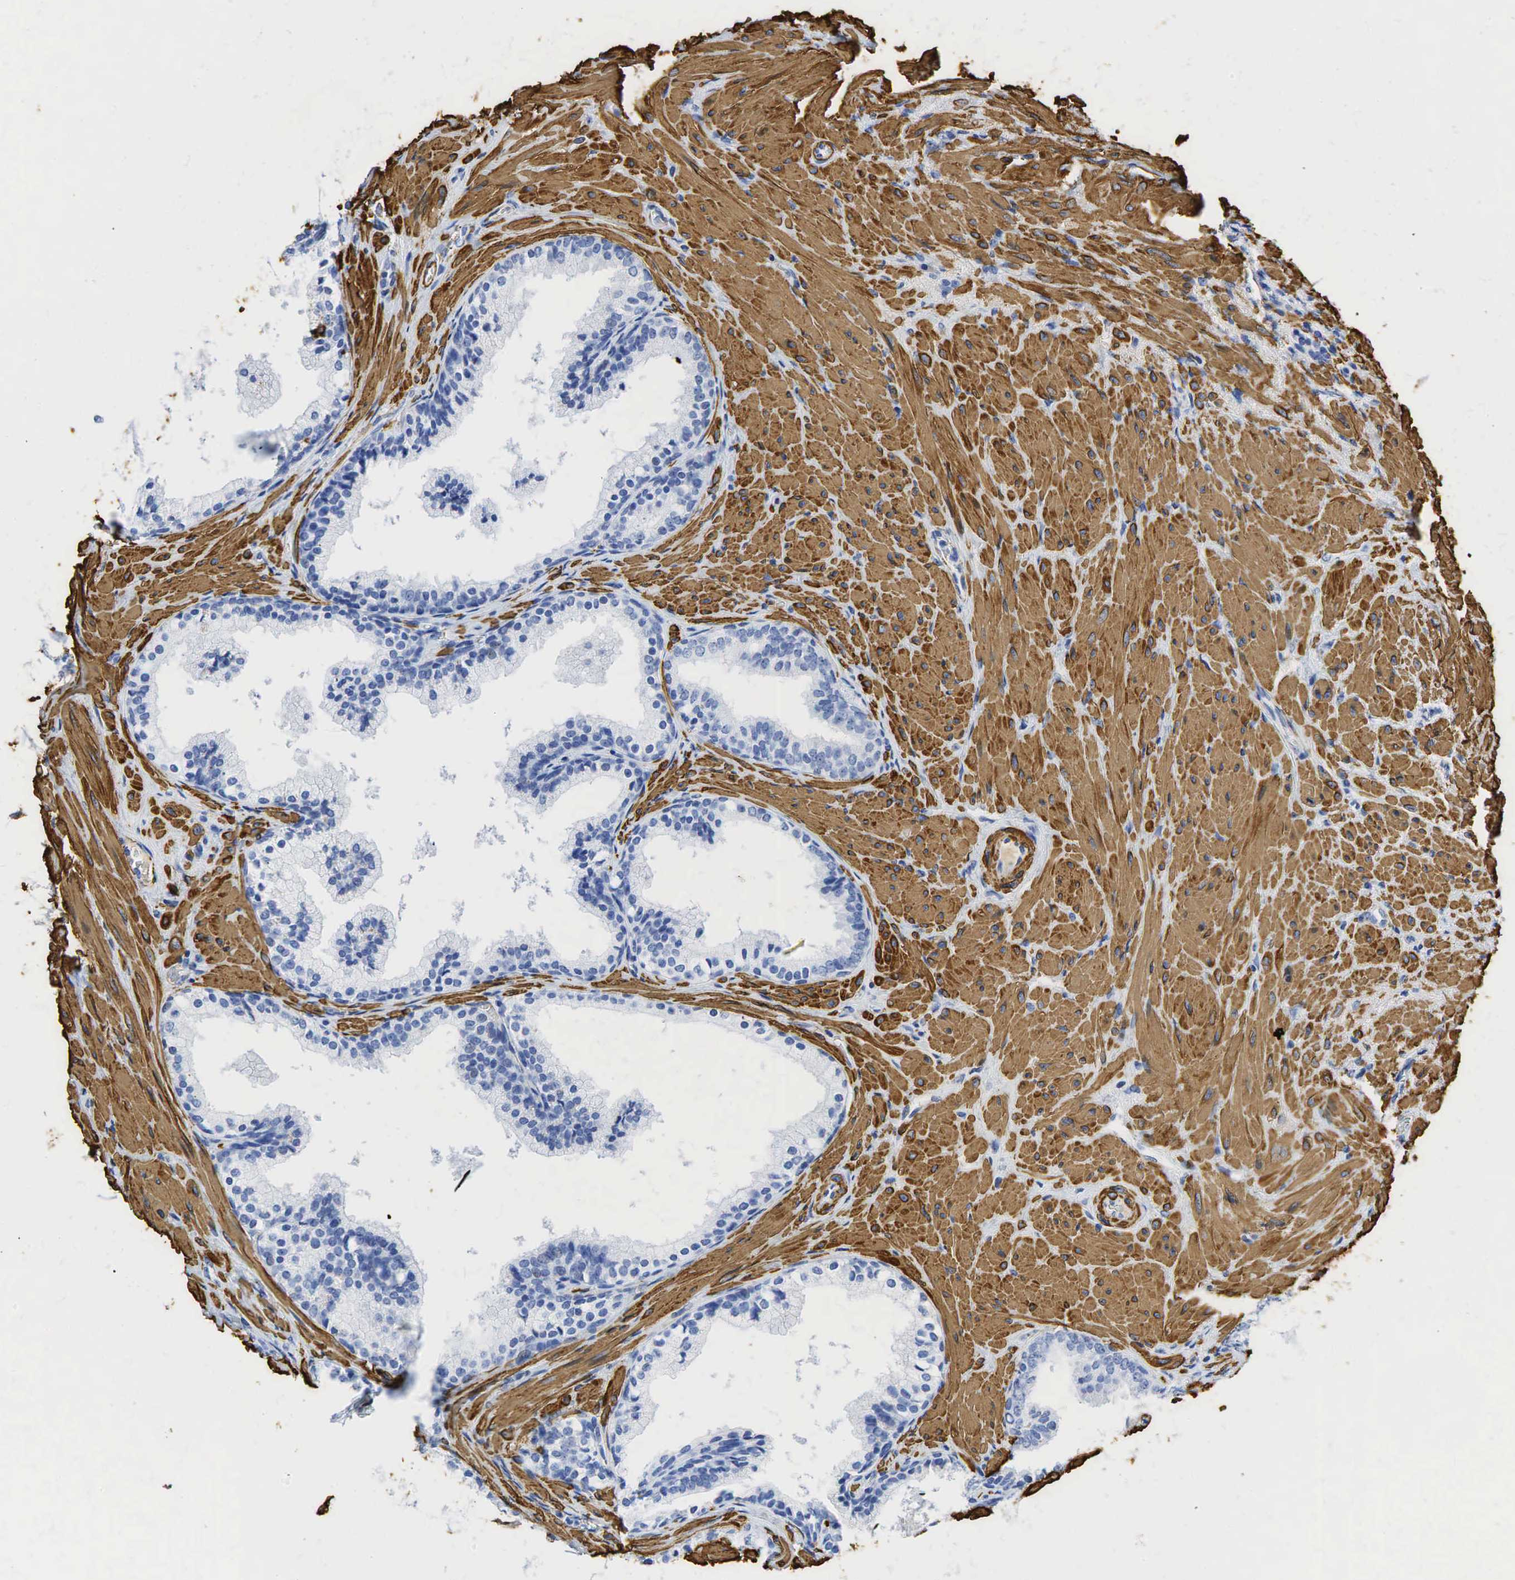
{"staining": {"intensity": "negative", "quantity": "none", "location": "none"}, "tissue": "prostate", "cell_type": "Glandular cells", "image_type": "normal", "snomed": [{"axis": "morphology", "description": "Normal tissue, NOS"}, {"axis": "topography", "description": "Prostate"}], "caption": "DAB (3,3'-diaminobenzidine) immunohistochemical staining of benign human prostate demonstrates no significant expression in glandular cells. The staining was performed using DAB (3,3'-diaminobenzidine) to visualize the protein expression in brown, while the nuclei were stained in blue with hematoxylin (Magnification: 20x).", "gene": "ACTA1", "patient": {"sex": "male", "age": 65}}